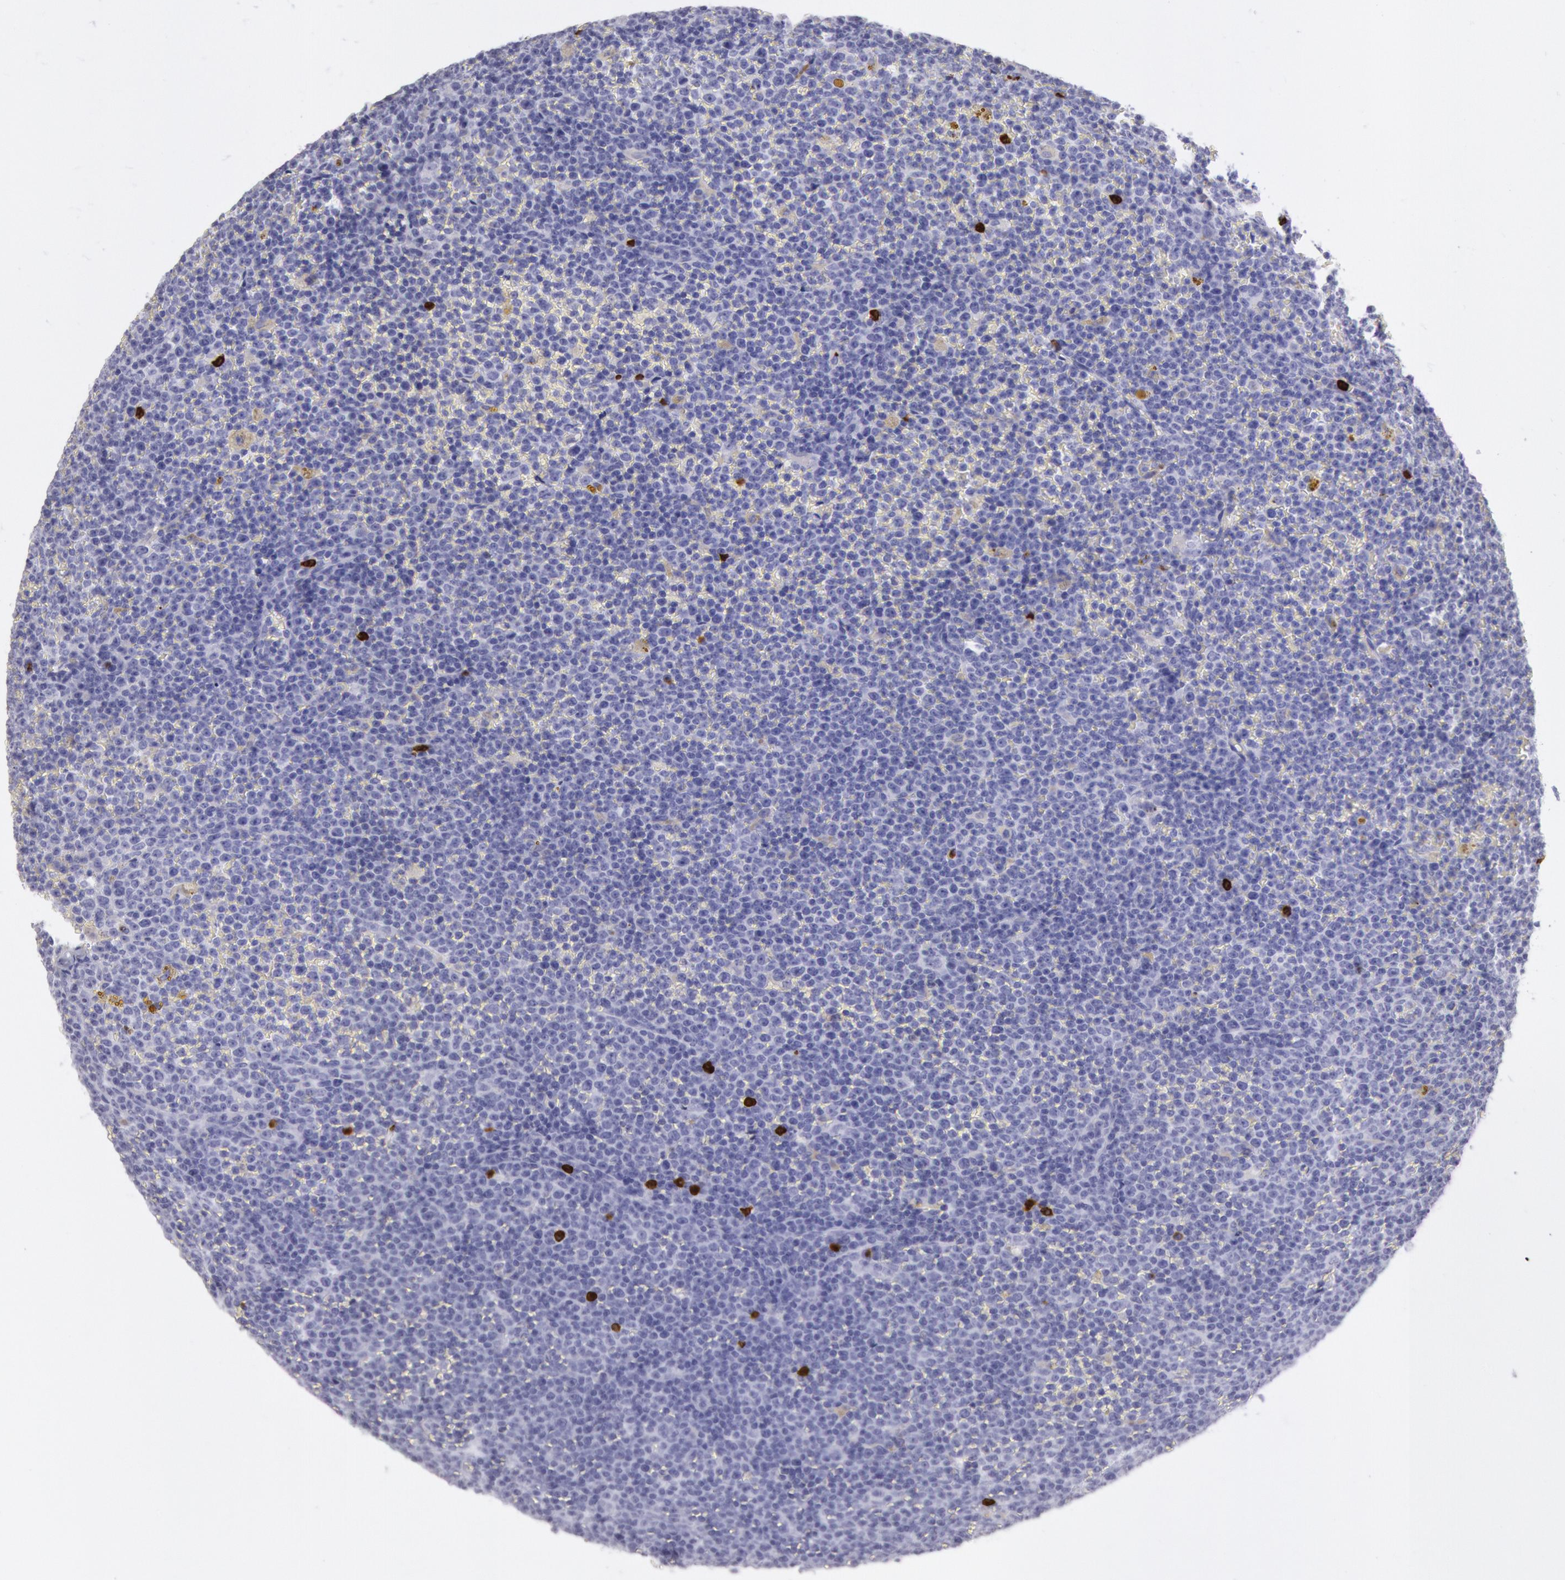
{"staining": {"intensity": "negative", "quantity": "none", "location": "none"}, "tissue": "lymphoma", "cell_type": "Tumor cells", "image_type": "cancer", "snomed": [{"axis": "morphology", "description": "Malignant lymphoma, non-Hodgkin's type, Low grade"}, {"axis": "topography", "description": "Lymph node"}], "caption": "IHC of malignant lymphoma, non-Hodgkin's type (low-grade) displays no expression in tumor cells.", "gene": "FCN1", "patient": {"sex": "male", "age": 50}}